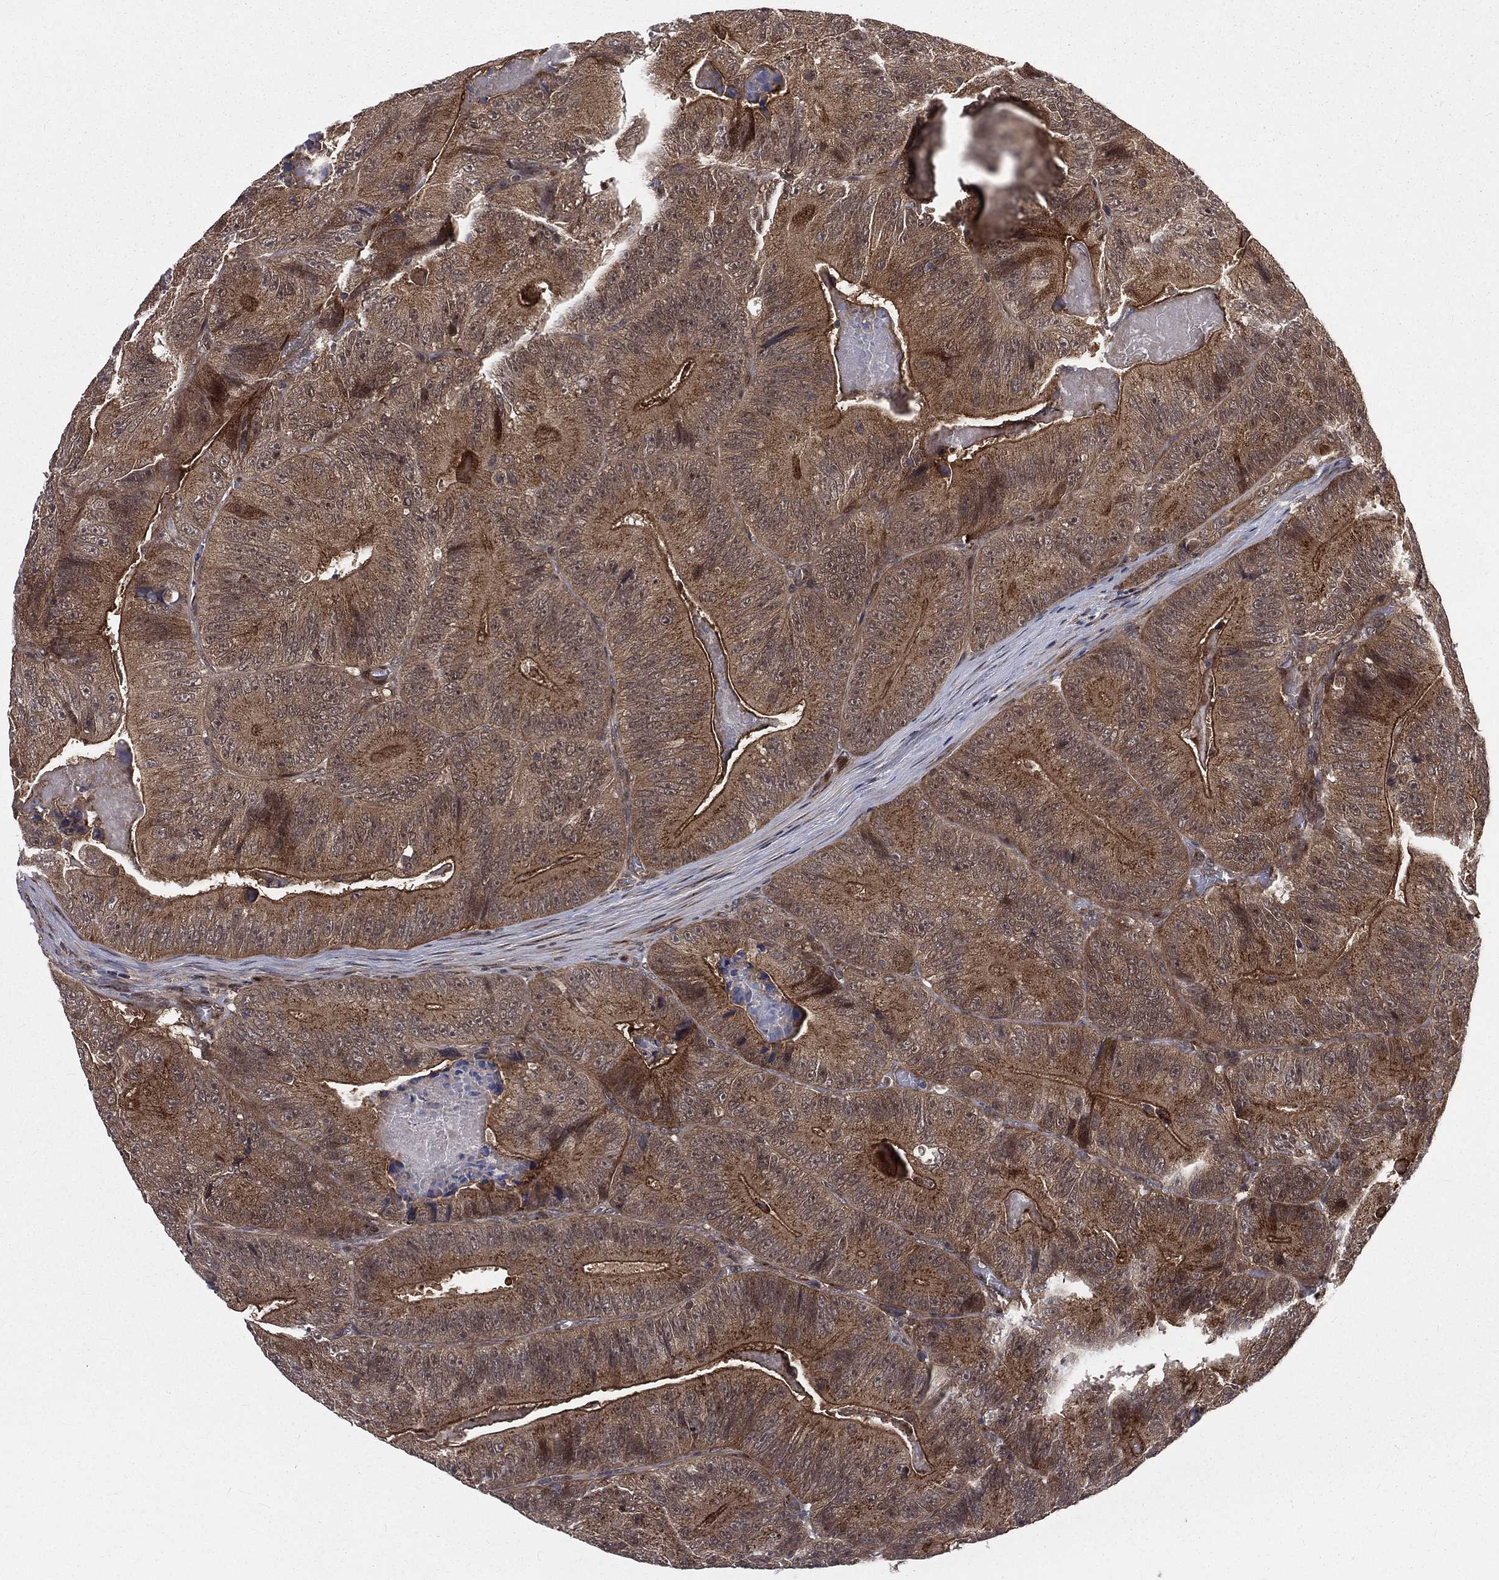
{"staining": {"intensity": "moderate", "quantity": "25%-75%", "location": "cytoplasmic/membranous"}, "tissue": "colorectal cancer", "cell_type": "Tumor cells", "image_type": "cancer", "snomed": [{"axis": "morphology", "description": "Adenocarcinoma, NOS"}, {"axis": "topography", "description": "Colon"}], "caption": "Moderate cytoplasmic/membranous expression for a protein is identified in approximately 25%-75% of tumor cells of colorectal cancer using immunohistochemistry (IHC).", "gene": "ARL3", "patient": {"sex": "female", "age": 86}}